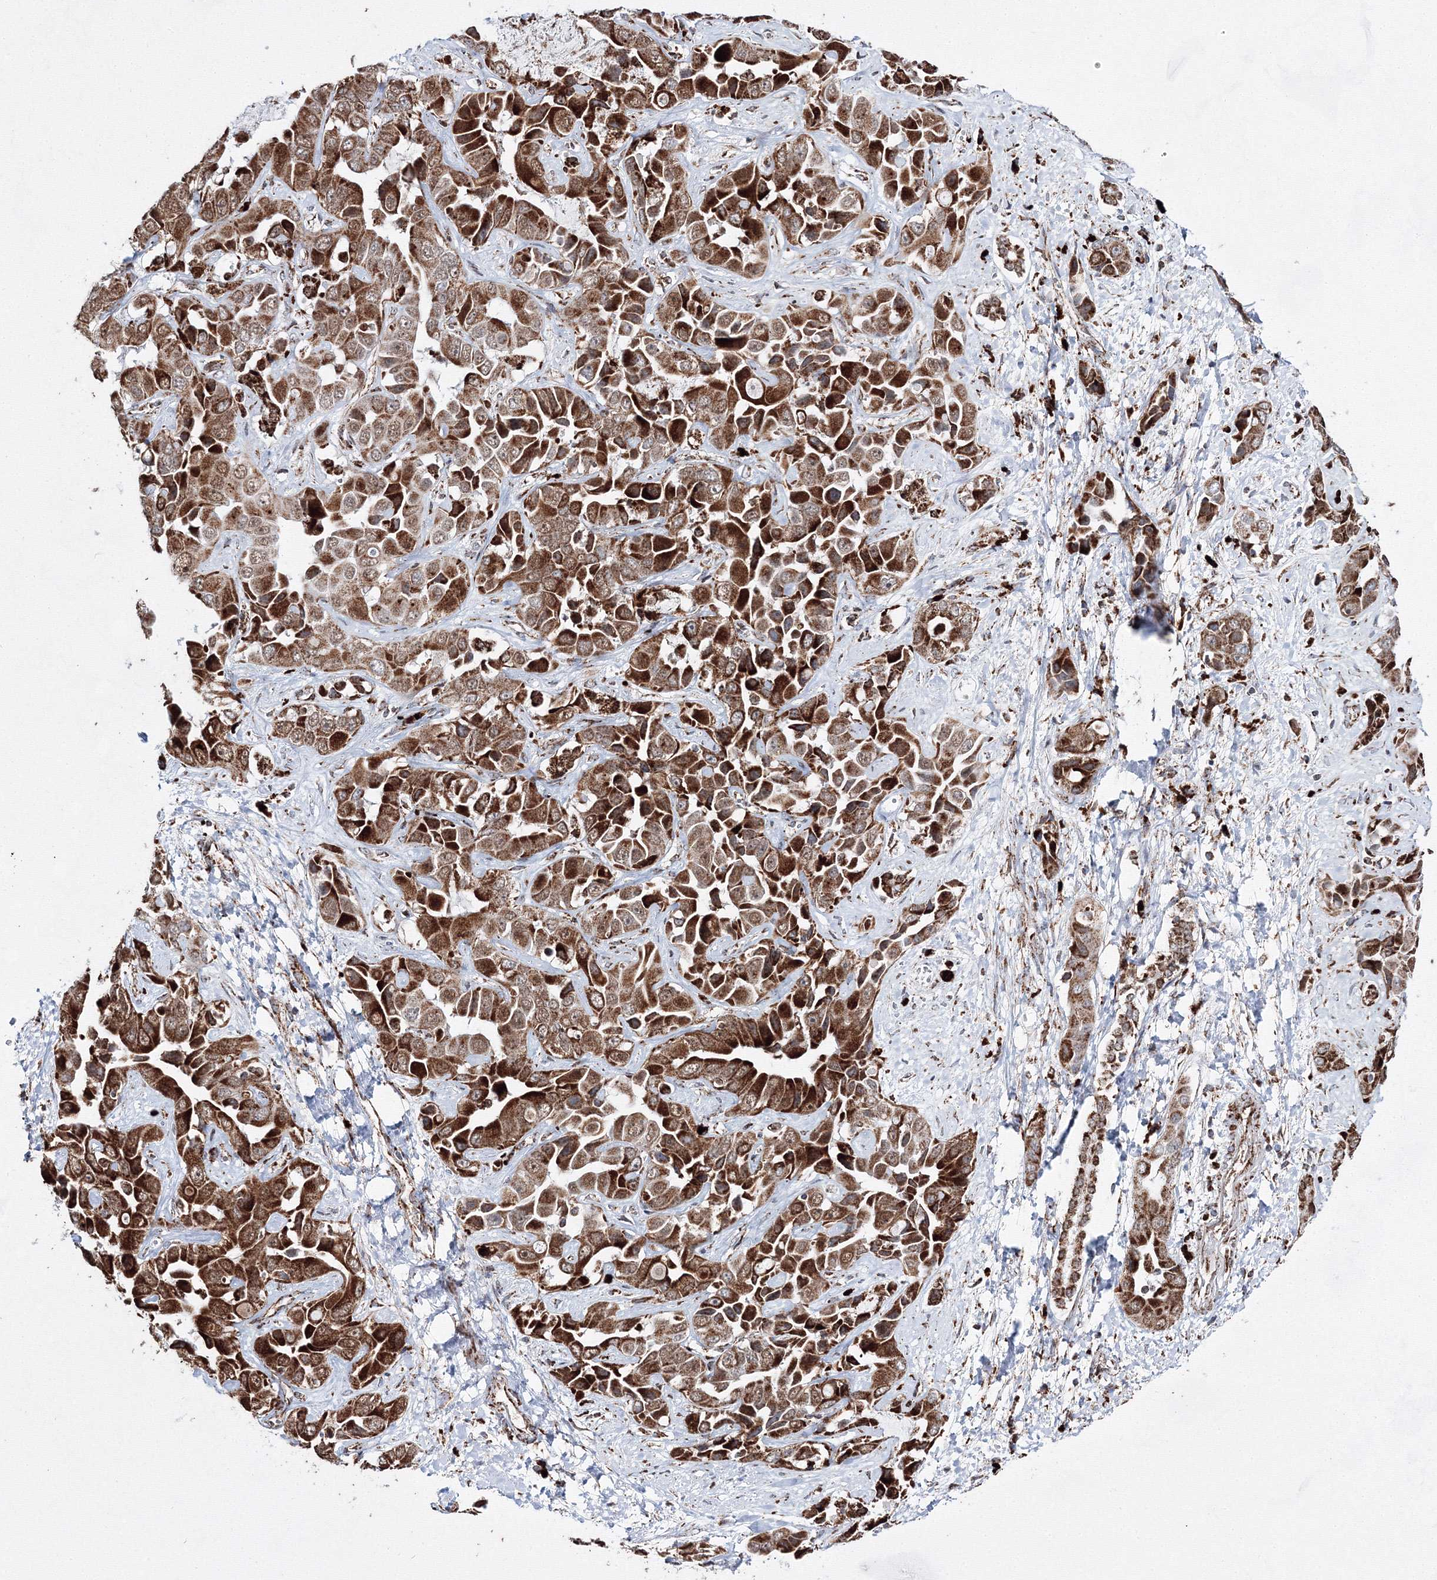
{"staining": {"intensity": "strong", "quantity": ">75%", "location": "cytoplasmic/membranous"}, "tissue": "liver cancer", "cell_type": "Tumor cells", "image_type": "cancer", "snomed": [{"axis": "morphology", "description": "Cholangiocarcinoma"}, {"axis": "topography", "description": "Liver"}], "caption": "A high amount of strong cytoplasmic/membranous expression is seen in about >75% of tumor cells in cholangiocarcinoma (liver) tissue. The protein is shown in brown color, while the nuclei are stained blue.", "gene": "HADHB", "patient": {"sex": "female", "age": 52}}